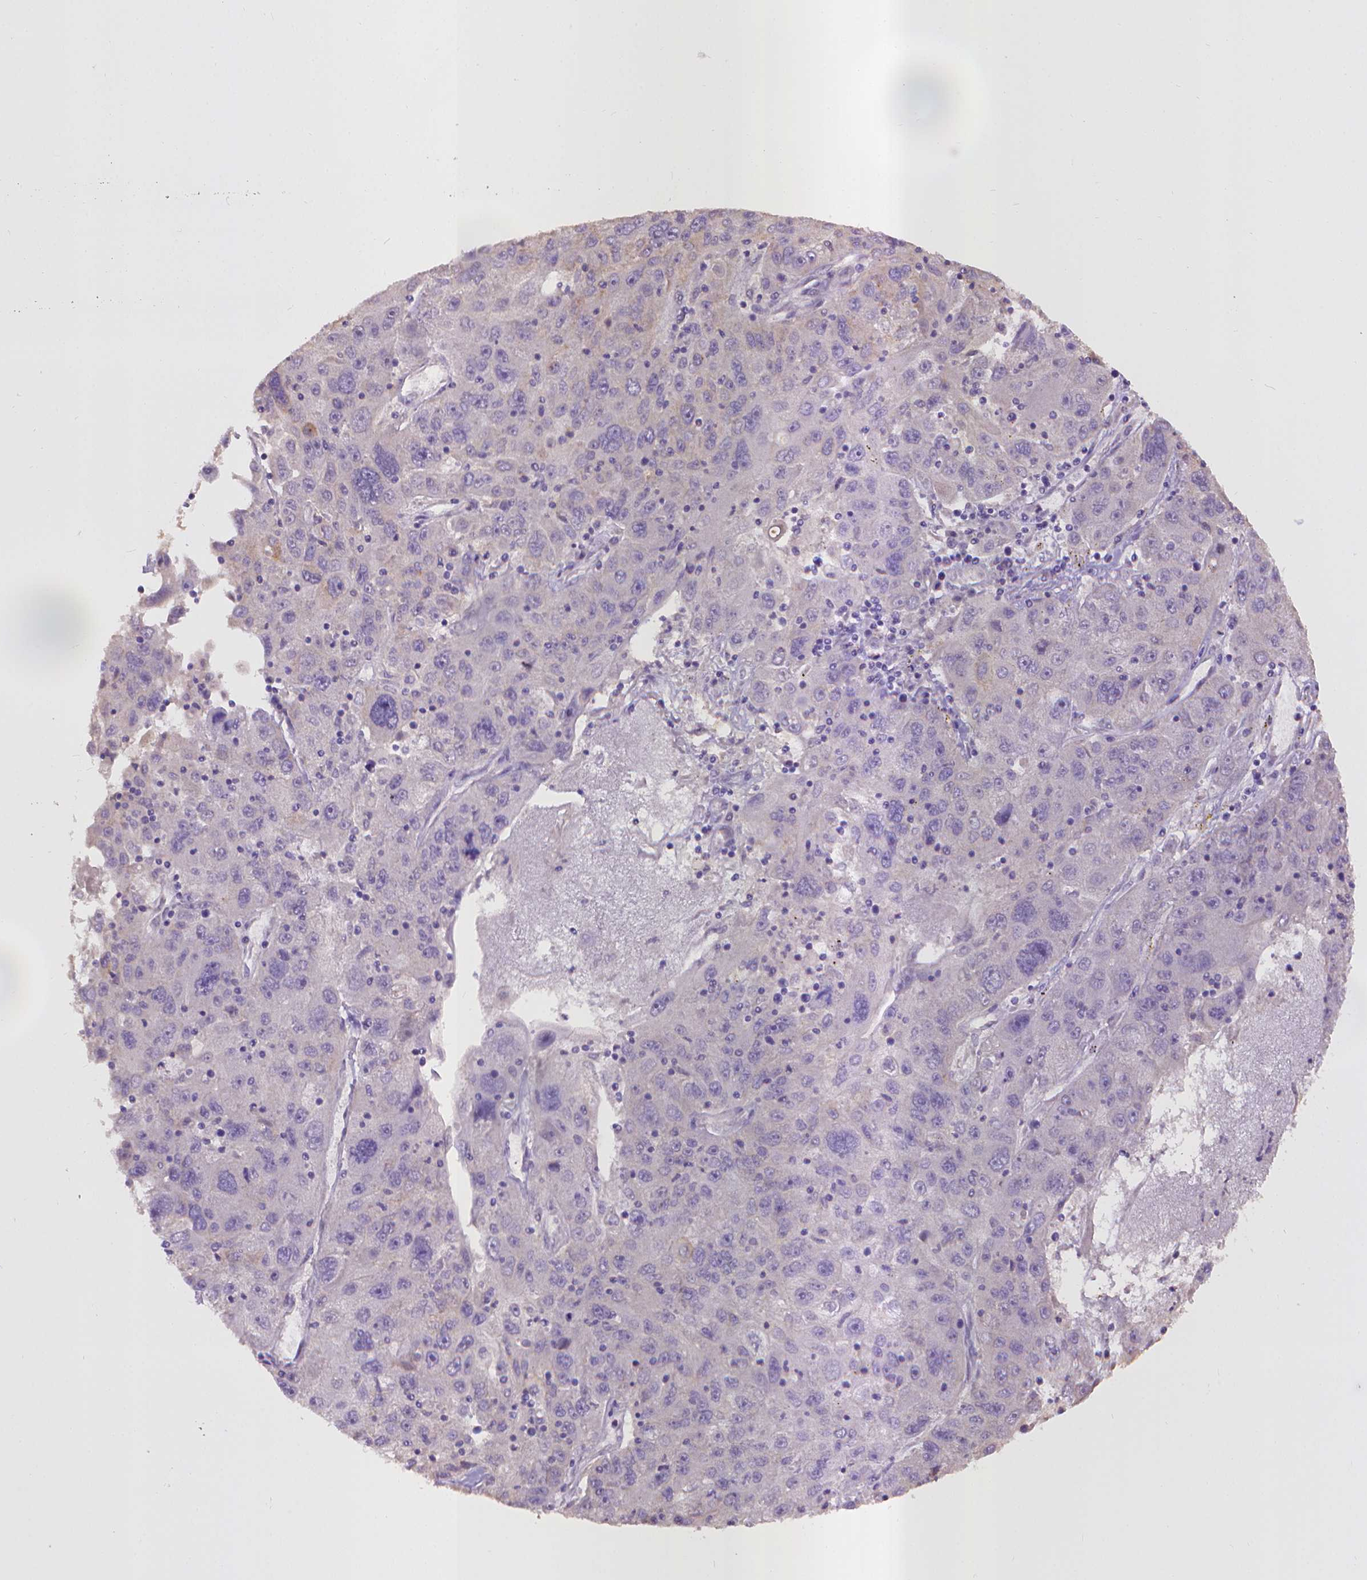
{"staining": {"intensity": "negative", "quantity": "none", "location": "none"}, "tissue": "stomach cancer", "cell_type": "Tumor cells", "image_type": "cancer", "snomed": [{"axis": "morphology", "description": "Adenocarcinoma, NOS"}, {"axis": "topography", "description": "Stomach"}], "caption": "Photomicrograph shows no significant protein staining in tumor cells of stomach adenocarcinoma.", "gene": "CPM", "patient": {"sex": "male", "age": 56}}